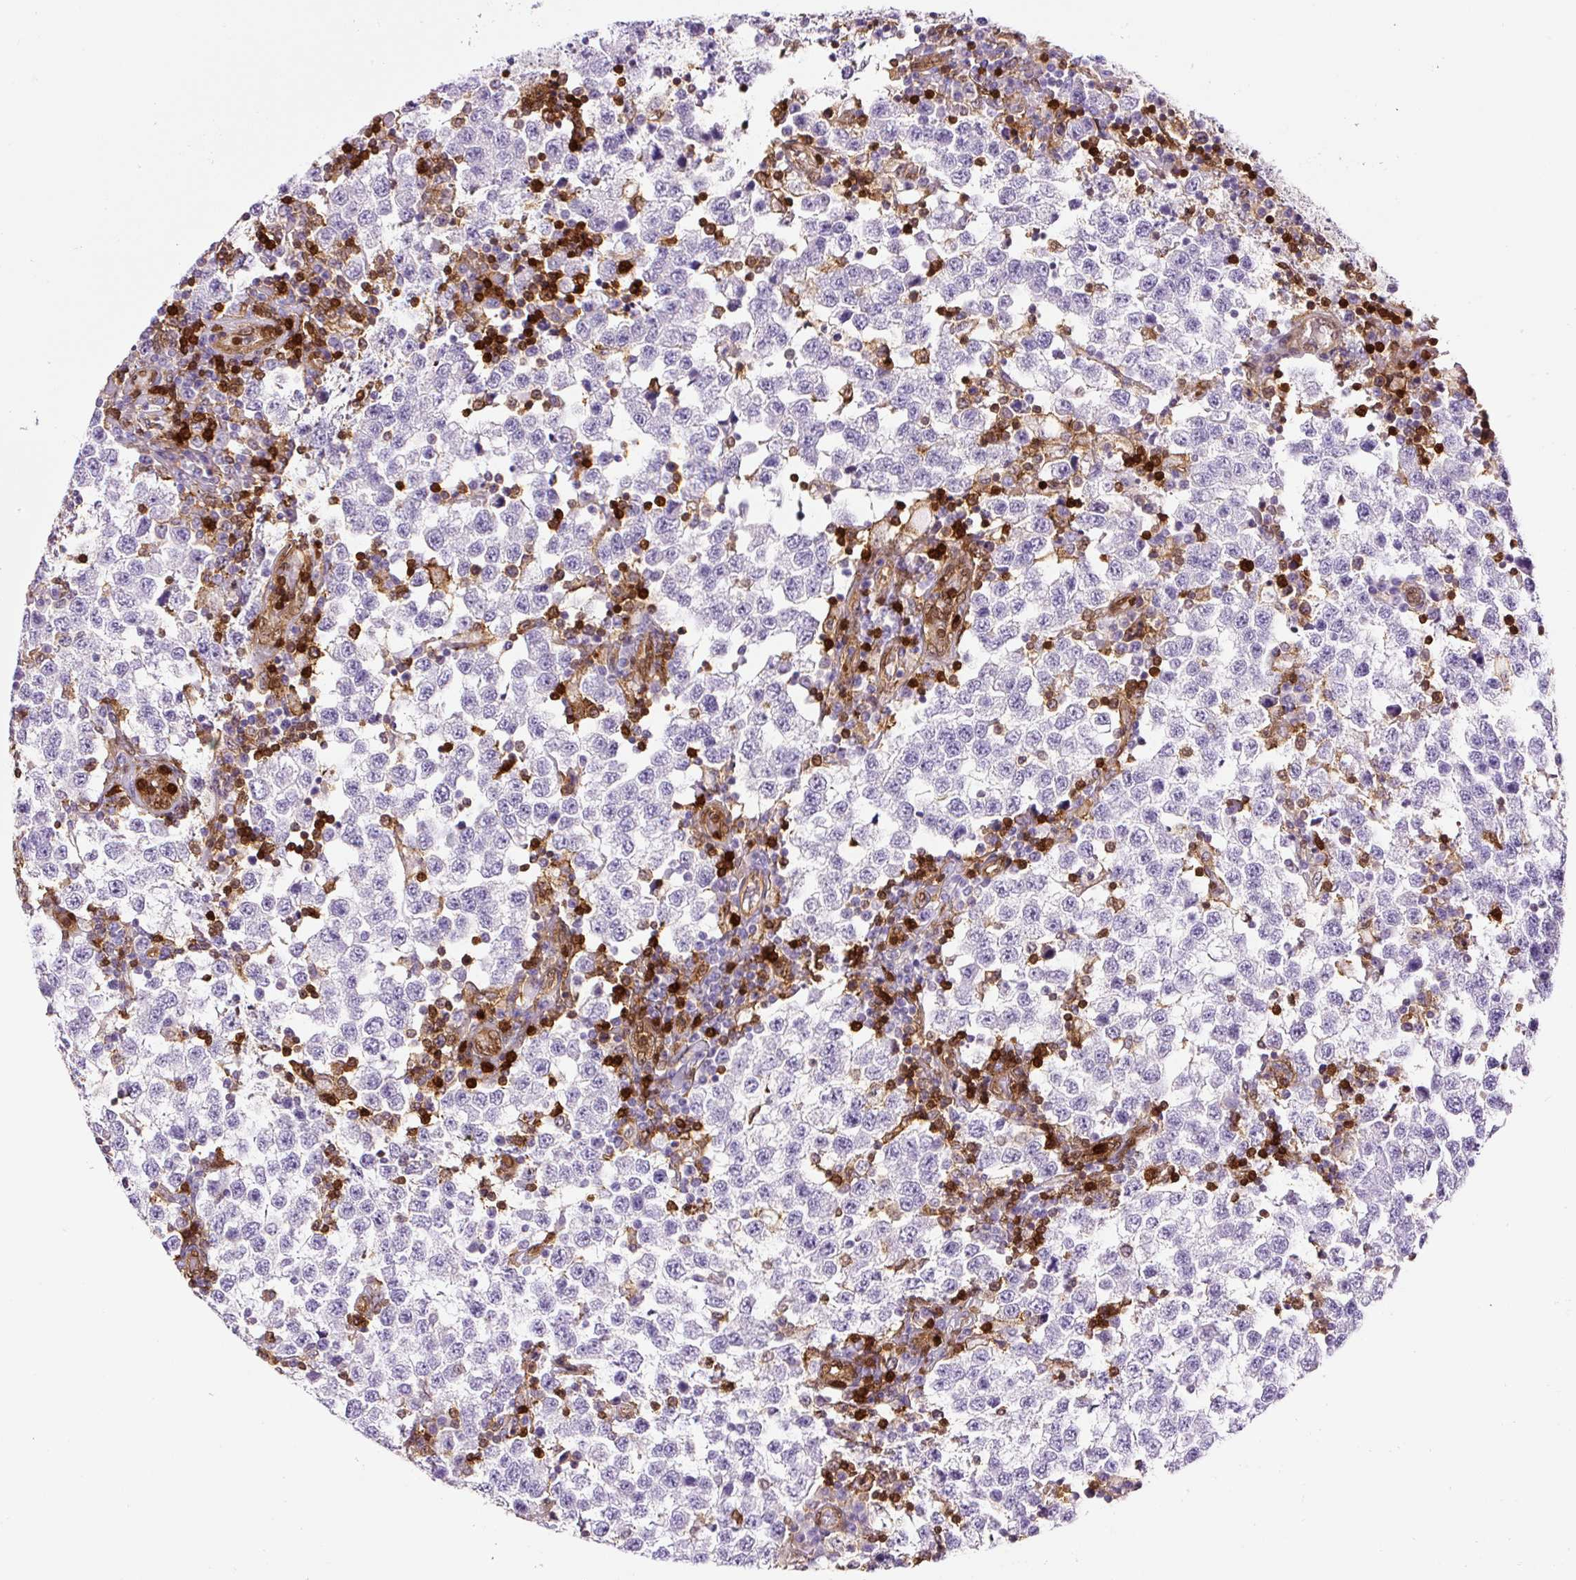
{"staining": {"intensity": "negative", "quantity": "none", "location": "none"}, "tissue": "testis cancer", "cell_type": "Tumor cells", "image_type": "cancer", "snomed": [{"axis": "morphology", "description": "Seminoma, NOS"}, {"axis": "topography", "description": "Testis"}], "caption": "DAB (3,3'-diaminobenzidine) immunohistochemical staining of human seminoma (testis) shows no significant staining in tumor cells.", "gene": "ANXA1", "patient": {"sex": "male", "age": 34}}